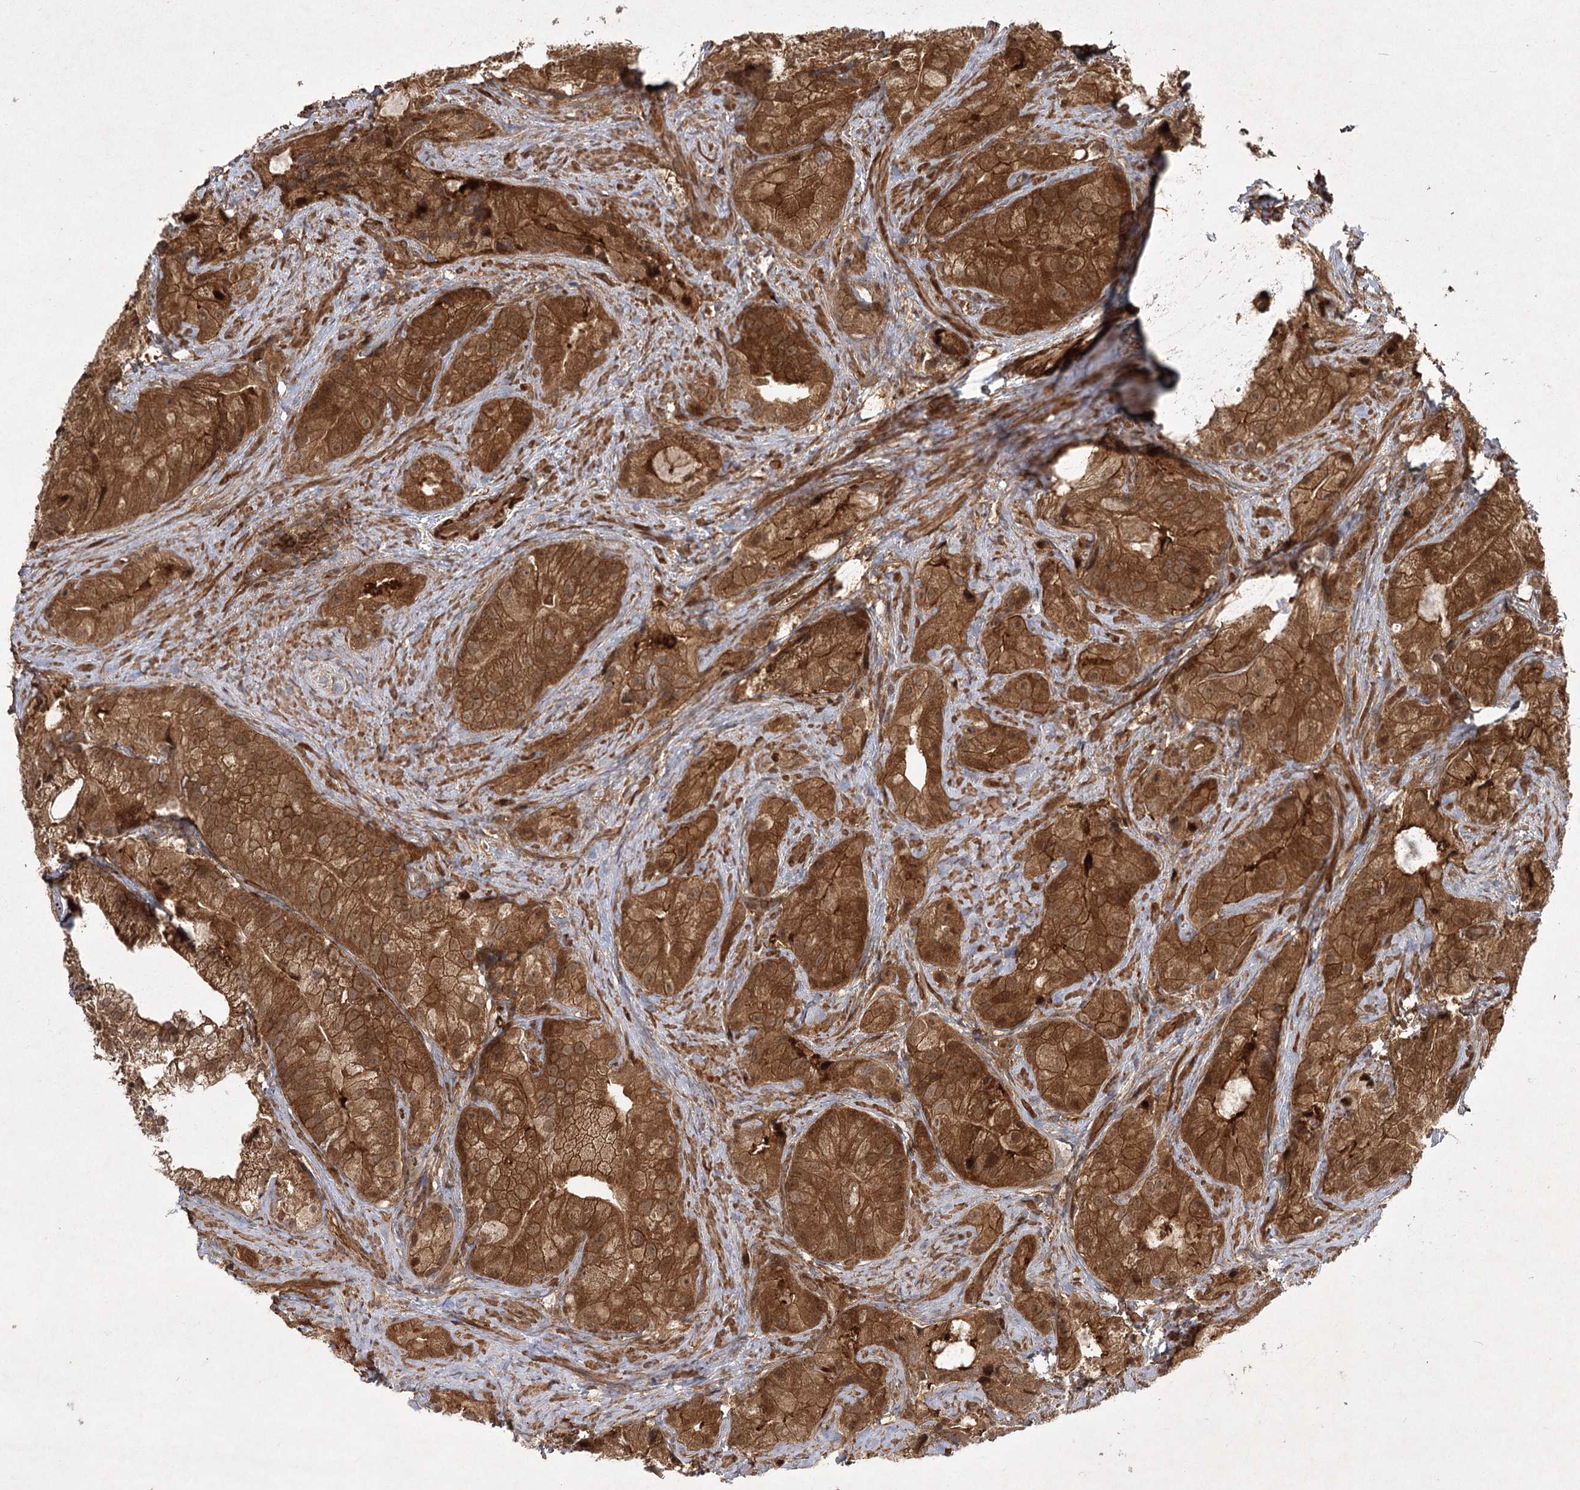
{"staining": {"intensity": "strong", "quantity": ">75%", "location": "cytoplasmic/membranous"}, "tissue": "prostate cancer", "cell_type": "Tumor cells", "image_type": "cancer", "snomed": [{"axis": "morphology", "description": "Adenocarcinoma, Low grade"}, {"axis": "topography", "description": "Prostate"}], "caption": "High-magnification brightfield microscopy of prostate adenocarcinoma (low-grade) stained with DAB (brown) and counterstained with hematoxylin (blue). tumor cells exhibit strong cytoplasmic/membranous positivity is identified in approximately>75% of cells.", "gene": "MDFIC", "patient": {"sex": "male", "age": 71}}